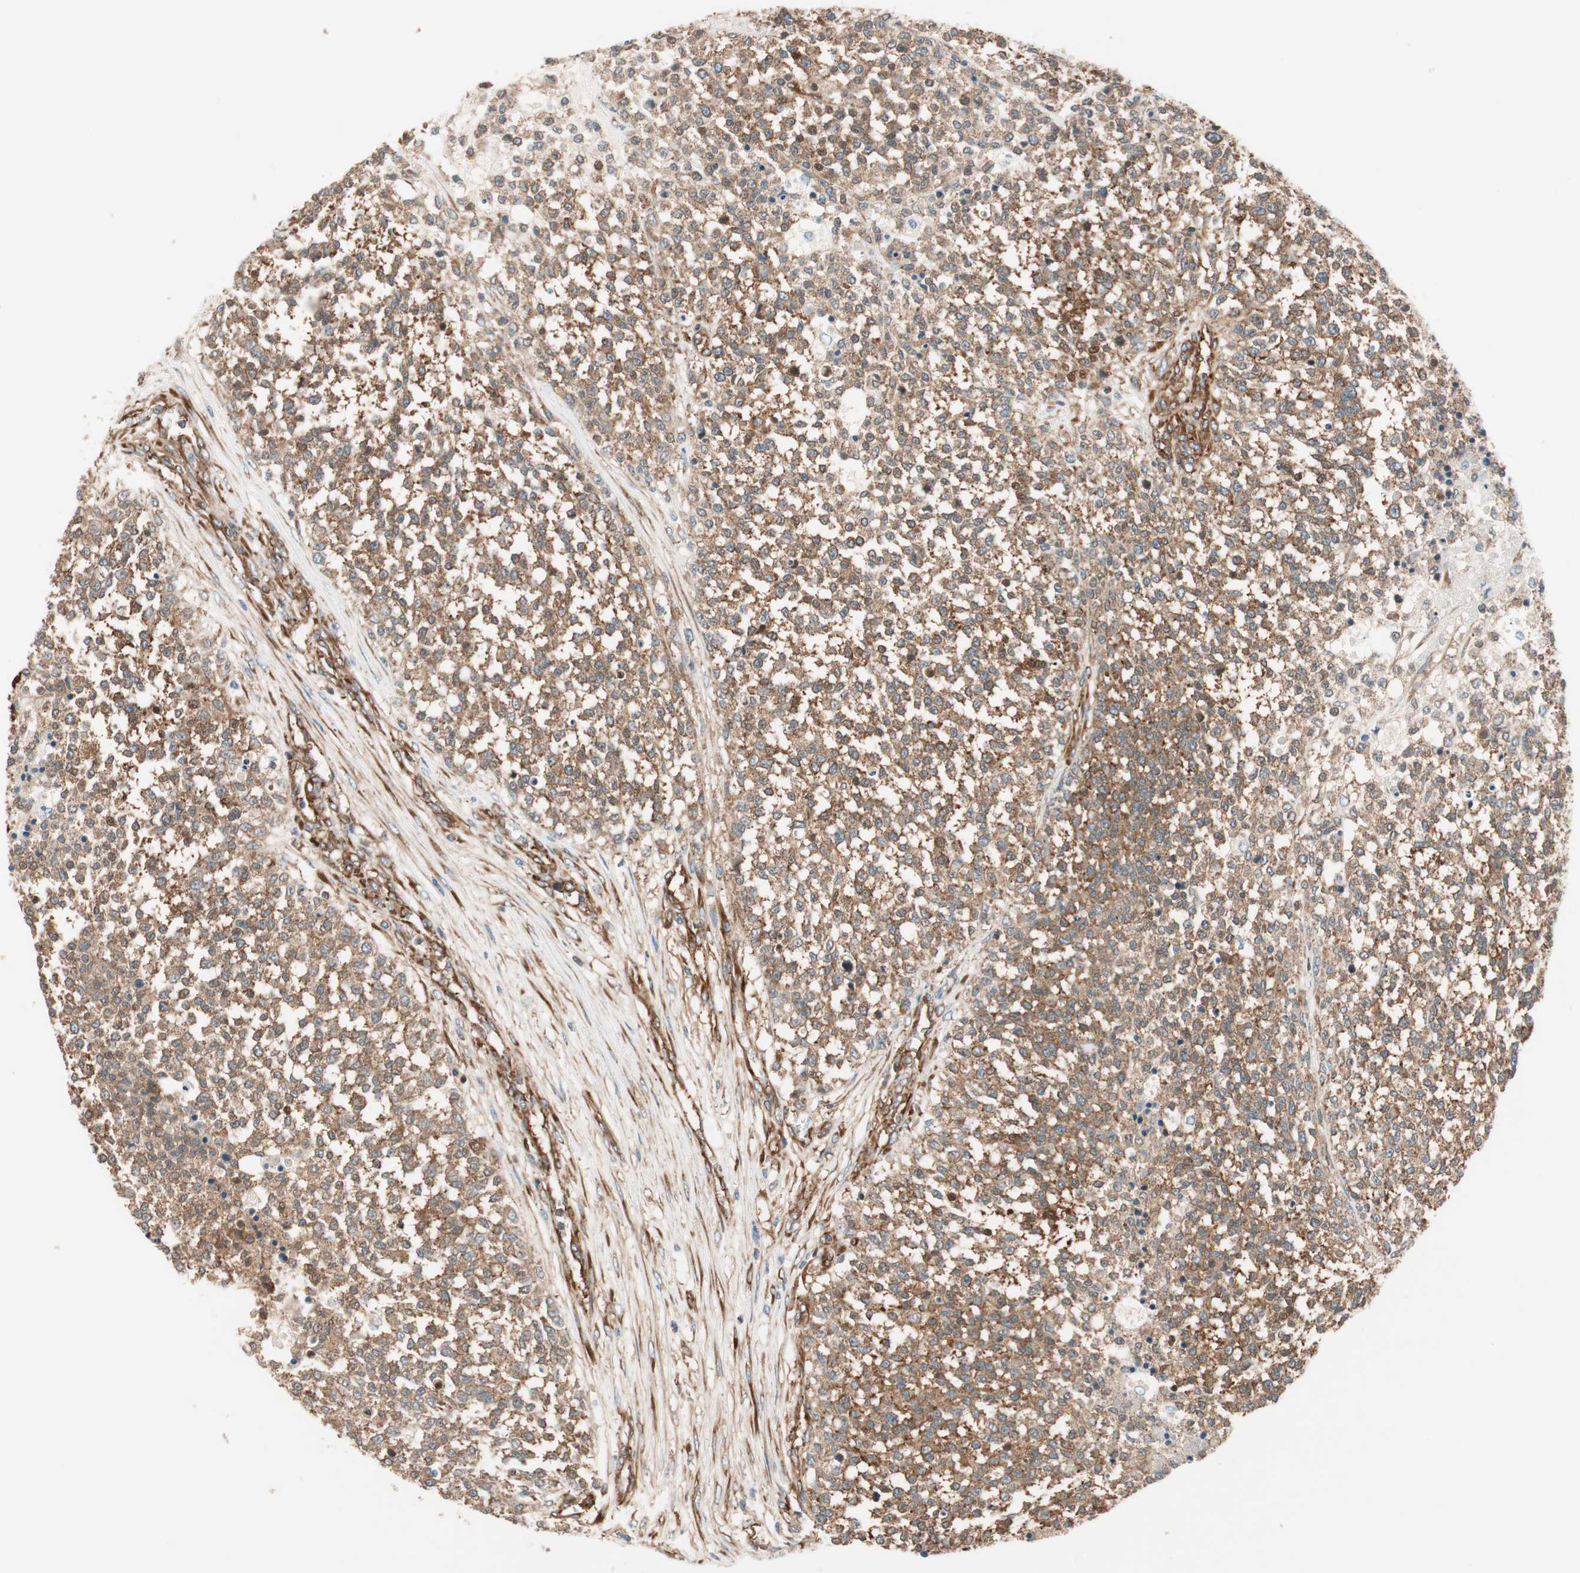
{"staining": {"intensity": "moderate", "quantity": ">75%", "location": "cytoplasmic/membranous"}, "tissue": "testis cancer", "cell_type": "Tumor cells", "image_type": "cancer", "snomed": [{"axis": "morphology", "description": "Seminoma, NOS"}, {"axis": "topography", "description": "Testis"}], "caption": "Protein staining of testis seminoma tissue reveals moderate cytoplasmic/membranous positivity in approximately >75% of tumor cells.", "gene": "WASL", "patient": {"sex": "male", "age": 59}}